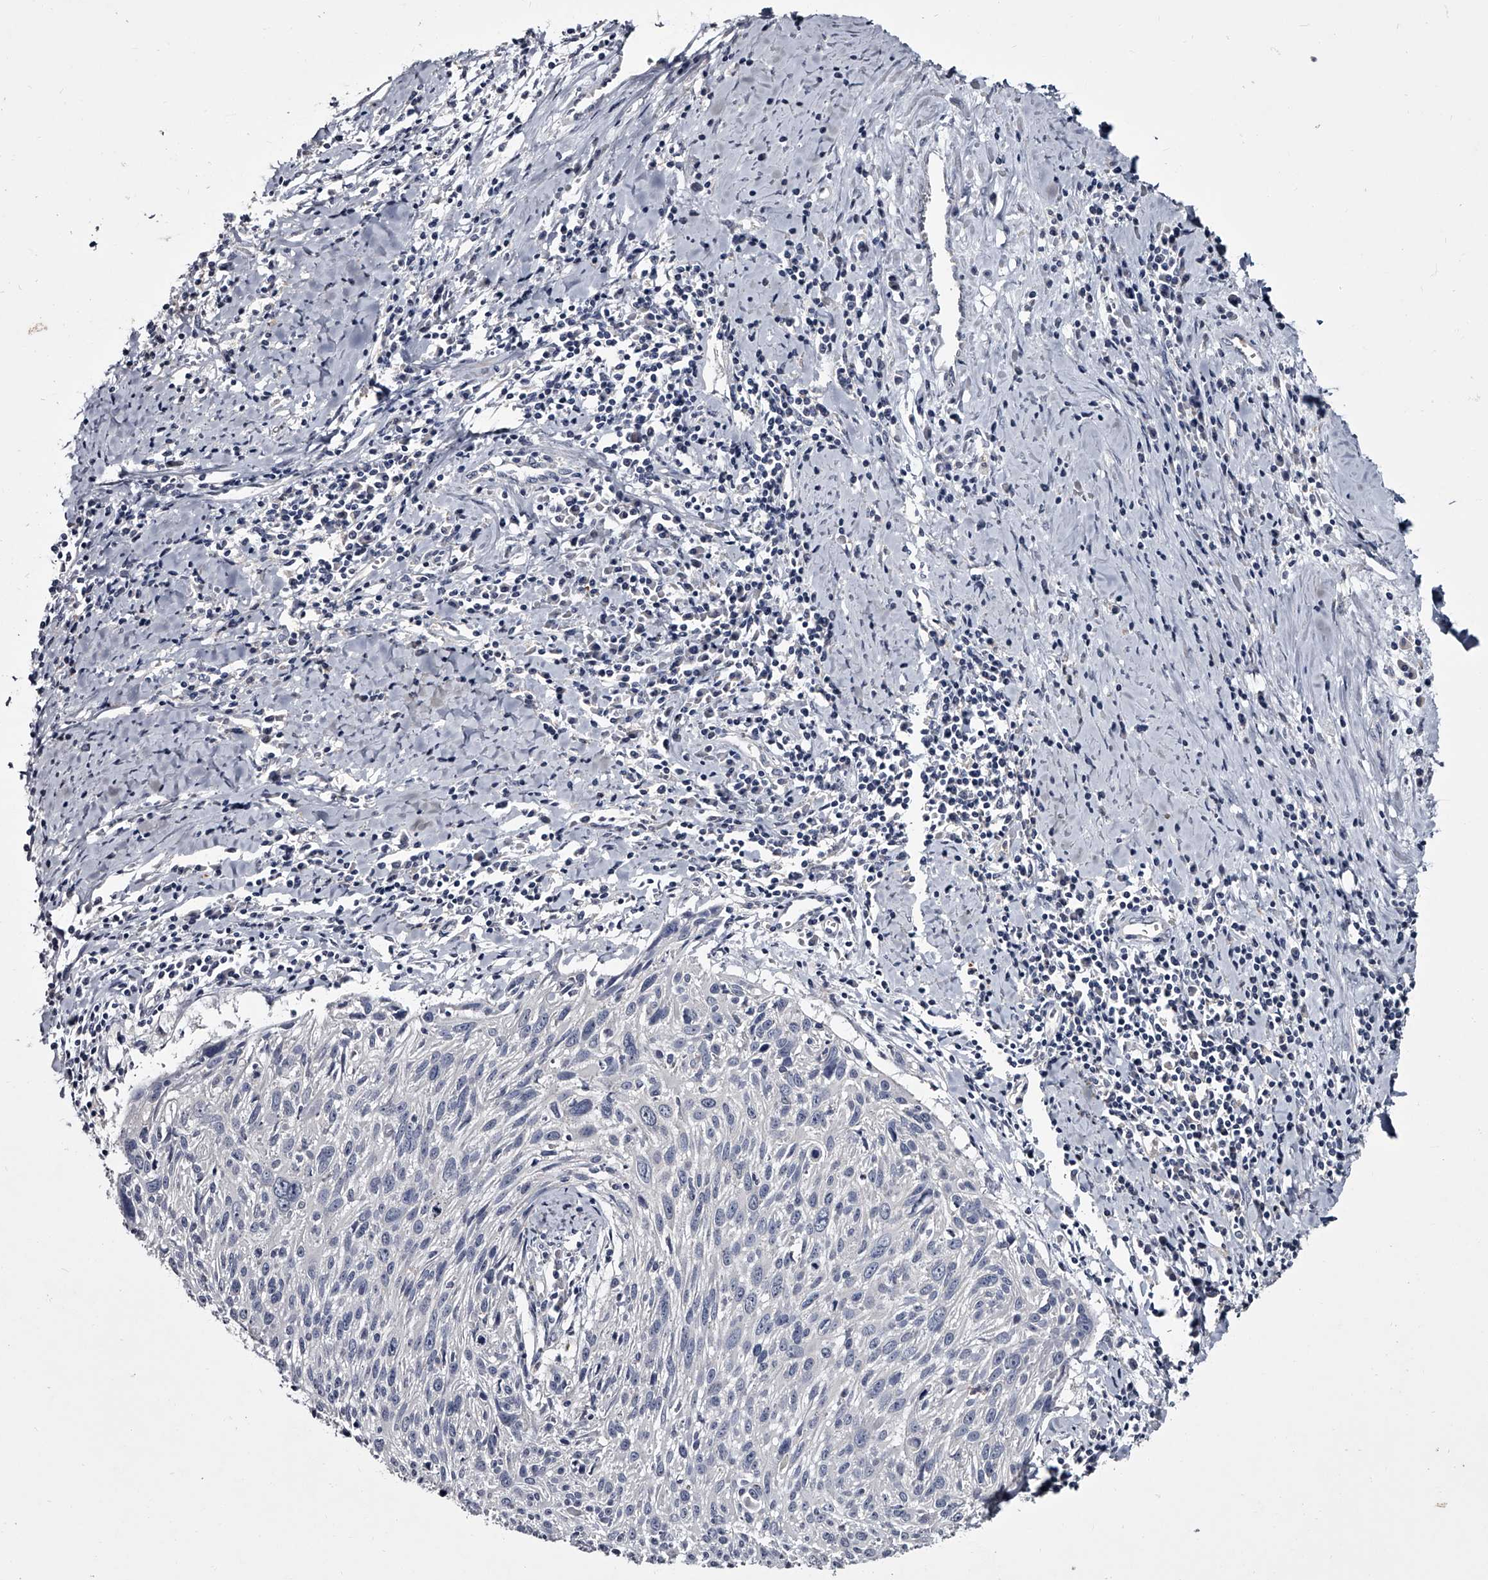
{"staining": {"intensity": "negative", "quantity": "none", "location": "none"}, "tissue": "cervical cancer", "cell_type": "Tumor cells", "image_type": "cancer", "snomed": [{"axis": "morphology", "description": "Squamous cell carcinoma, NOS"}, {"axis": "topography", "description": "Cervix"}], "caption": "High magnification brightfield microscopy of squamous cell carcinoma (cervical) stained with DAB (3,3'-diaminobenzidine) (brown) and counterstained with hematoxylin (blue): tumor cells show no significant positivity.", "gene": "GAPVD1", "patient": {"sex": "female", "age": 51}}